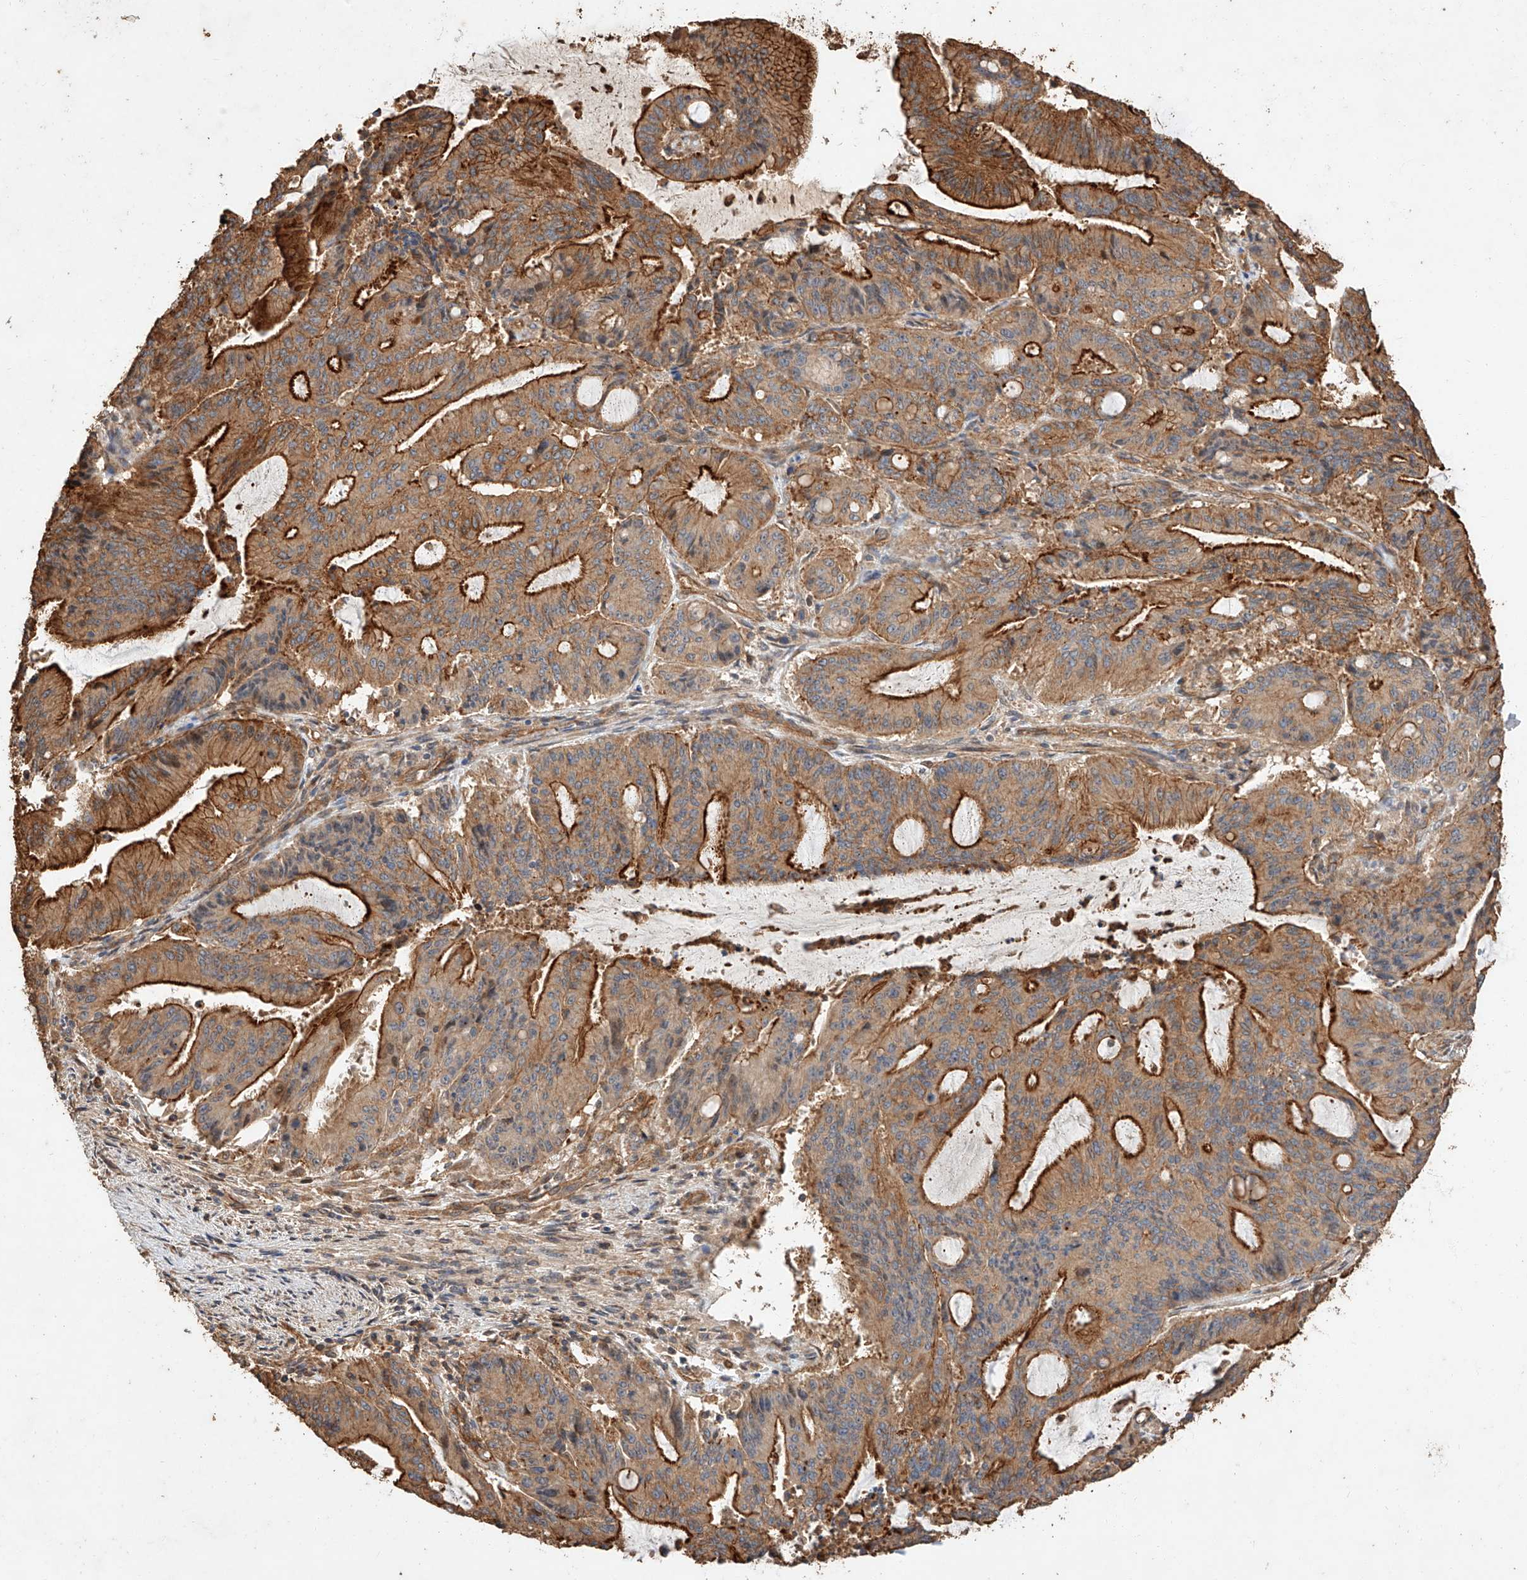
{"staining": {"intensity": "strong", "quantity": ">75%", "location": "cytoplasmic/membranous"}, "tissue": "liver cancer", "cell_type": "Tumor cells", "image_type": "cancer", "snomed": [{"axis": "morphology", "description": "Normal tissue, NOS"}, {"axis": "morphology", "description": "Cholangiocarcinoma"}, {"axis": "topography", "description": "Liver"}, {"axis": "topography", "description": "Peripheral nerve tissue"}], "caption": "Protein staining displays strong cytoplasmic/membranous expression in about >75% of tumor cells in liver cancer (cholangiocarcinoma). (DAB IHC with brightfield microscopy, high magnification).", "gene": "GHDC", "patient": {"sex": "female", "age": 73}}